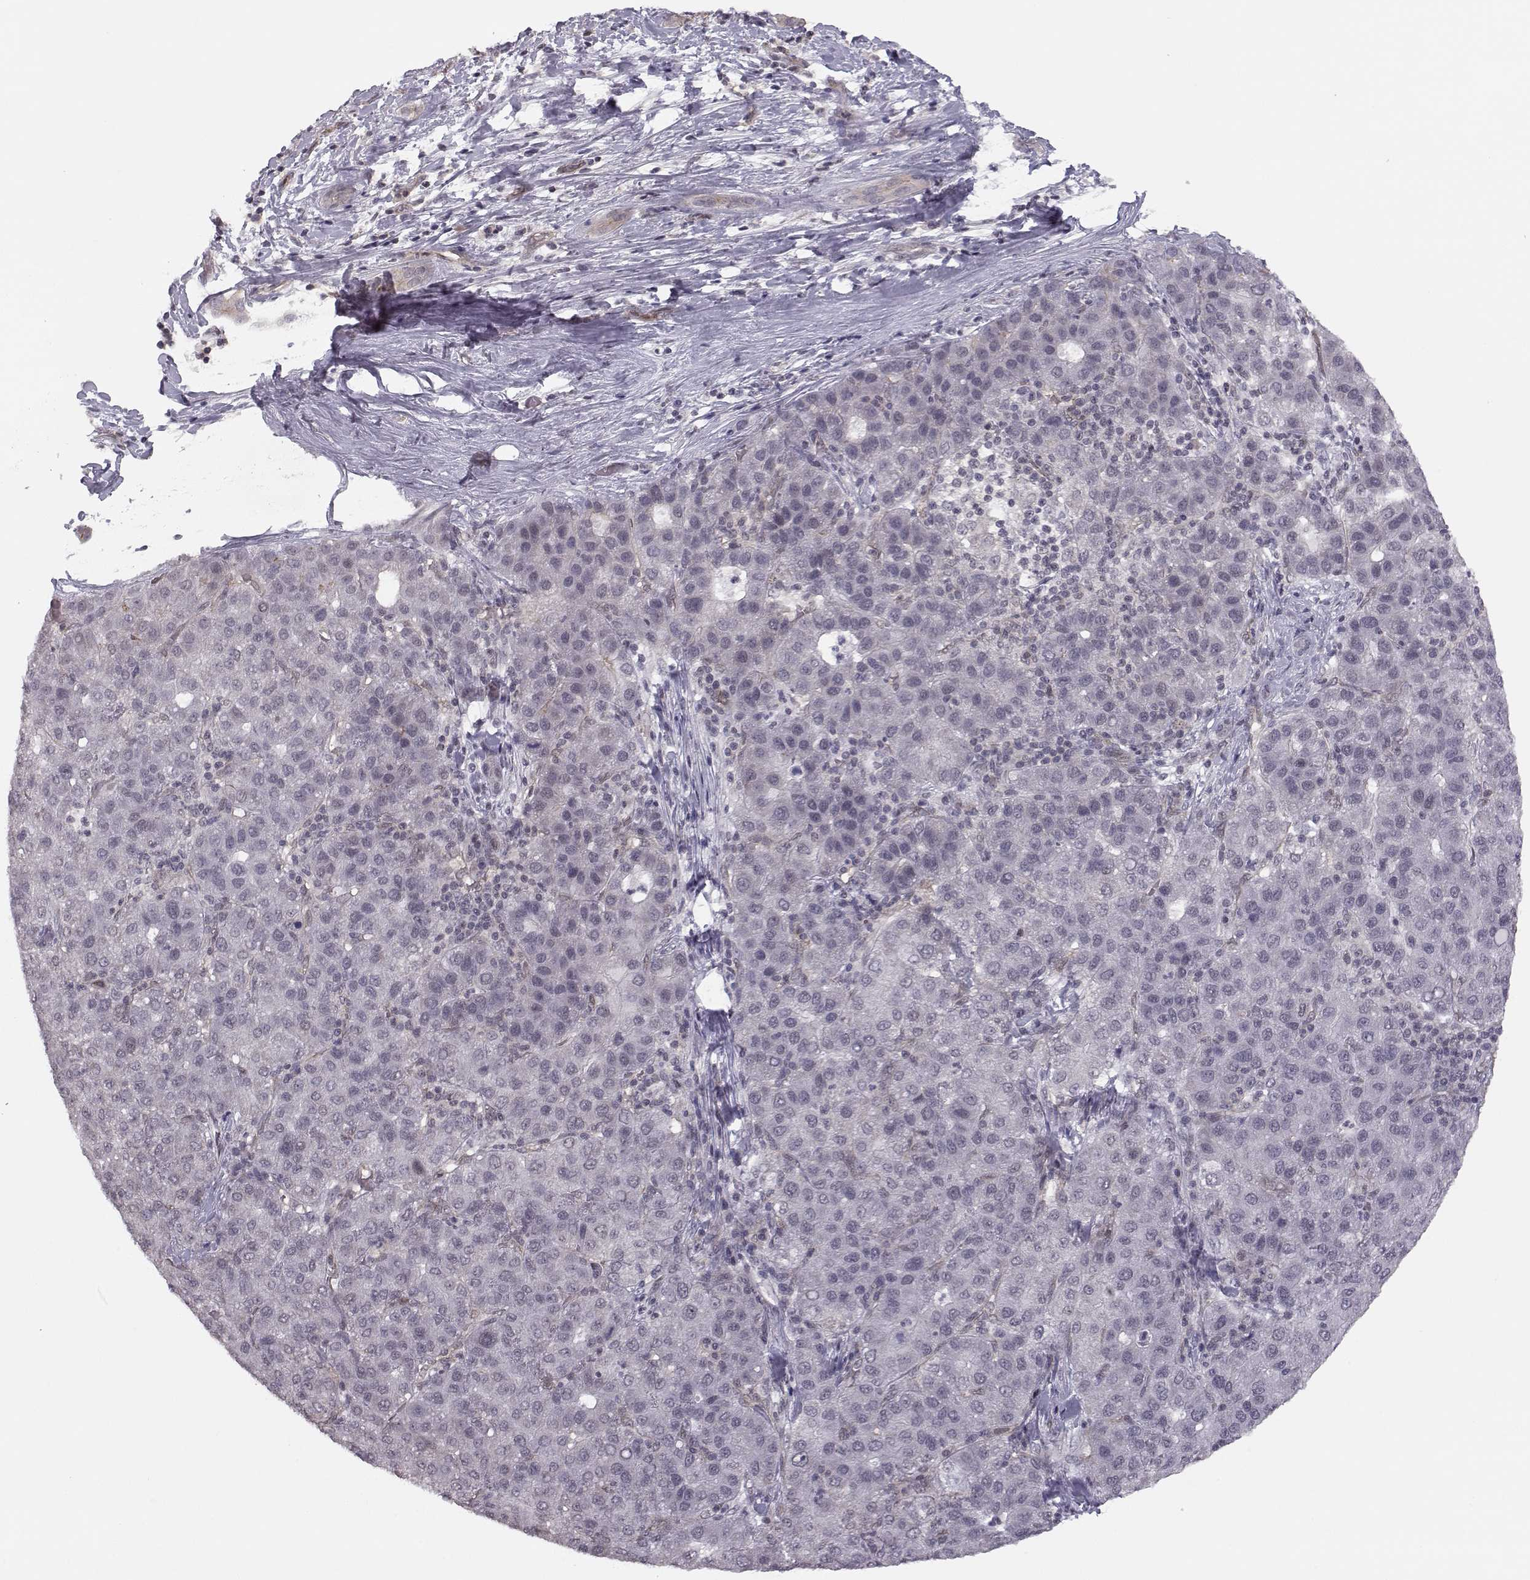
{"staining": {"intensity": "negative", "quantity": "none", "location": "none"}, "tissue": "liver cancer", "cell_type": "Tumor cells", "image_type": "cancer", "snomed": [{"axis": "morphology", "description": "Carcinoma, Hepatocellular, NOS"}, {"axis": "topography", "description": "Liver"}], "caption": "Tumor cells are negative for brown protein staining in liver hepatocellular carcinoma.", "gene": "KIF13B", "patient": {"sex": "male", "age": 65}}